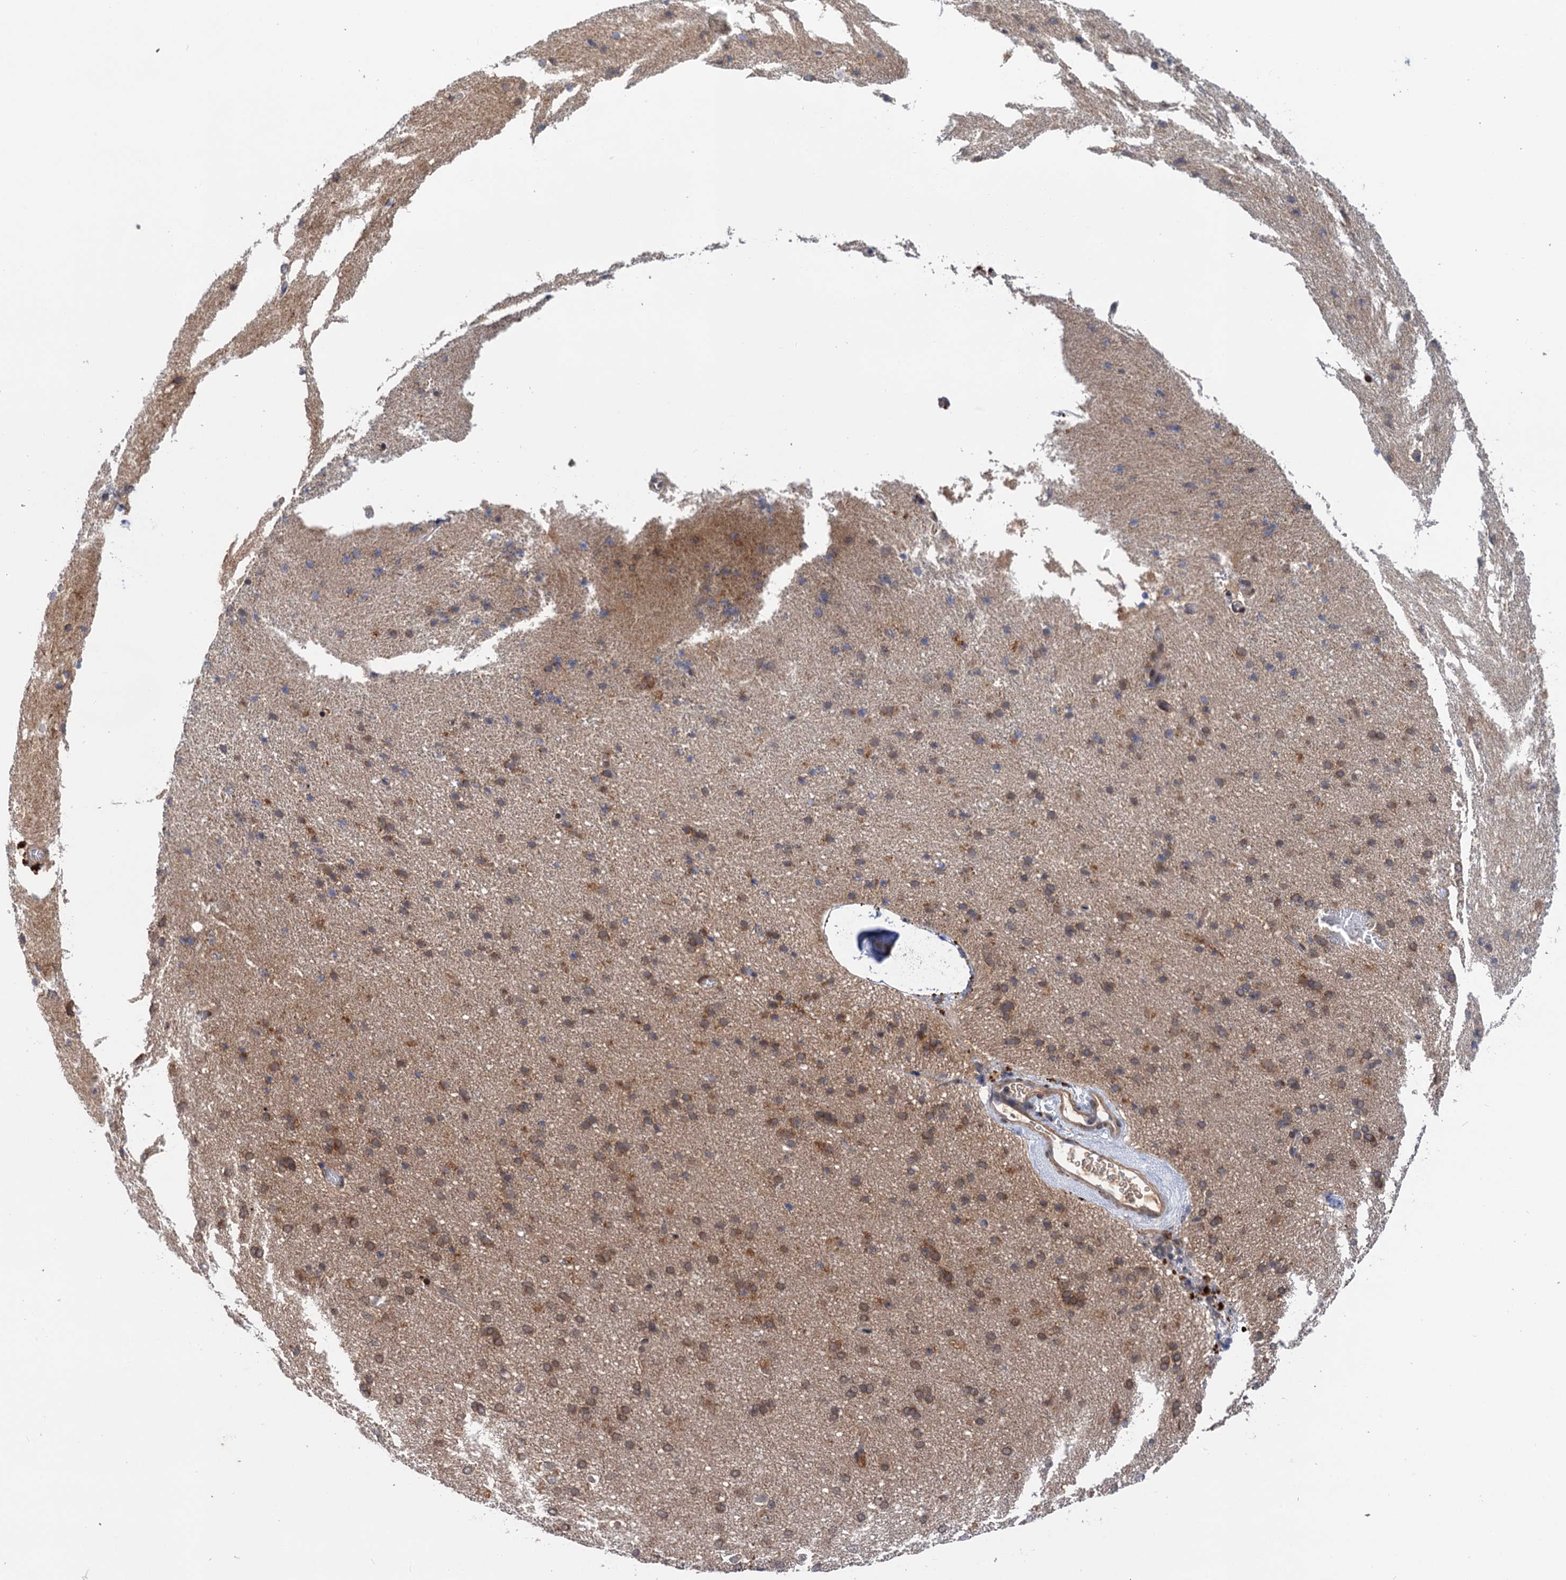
{"staining": {"intensity": "negative", "quantity": ">75%", "location": "cytoplasmic/membranous"}, "tissue": "cerebral cortex", "cell_type": "Endothelial cells", "image_type": "normal", "snomed": [{"axis": "morphology", "description": "Normal tissue, NOS"}, {"axis": "topography", "description": "Cerebral cortex"}], "caption": "Immunohistochemistry histopathology image of unremarkable cerebral cortex: cerebral cortex stained with DAB (3,3'-diaminobenzidine) exhibits no significant protein positivity in endothelial cells. (Stains: DAB IHC with hematoxylin counter stain, Microscopy: brightfield microscopy at high magnification).", "gene": "NEK8", "patient": {"sex": "male", "age": 62}}